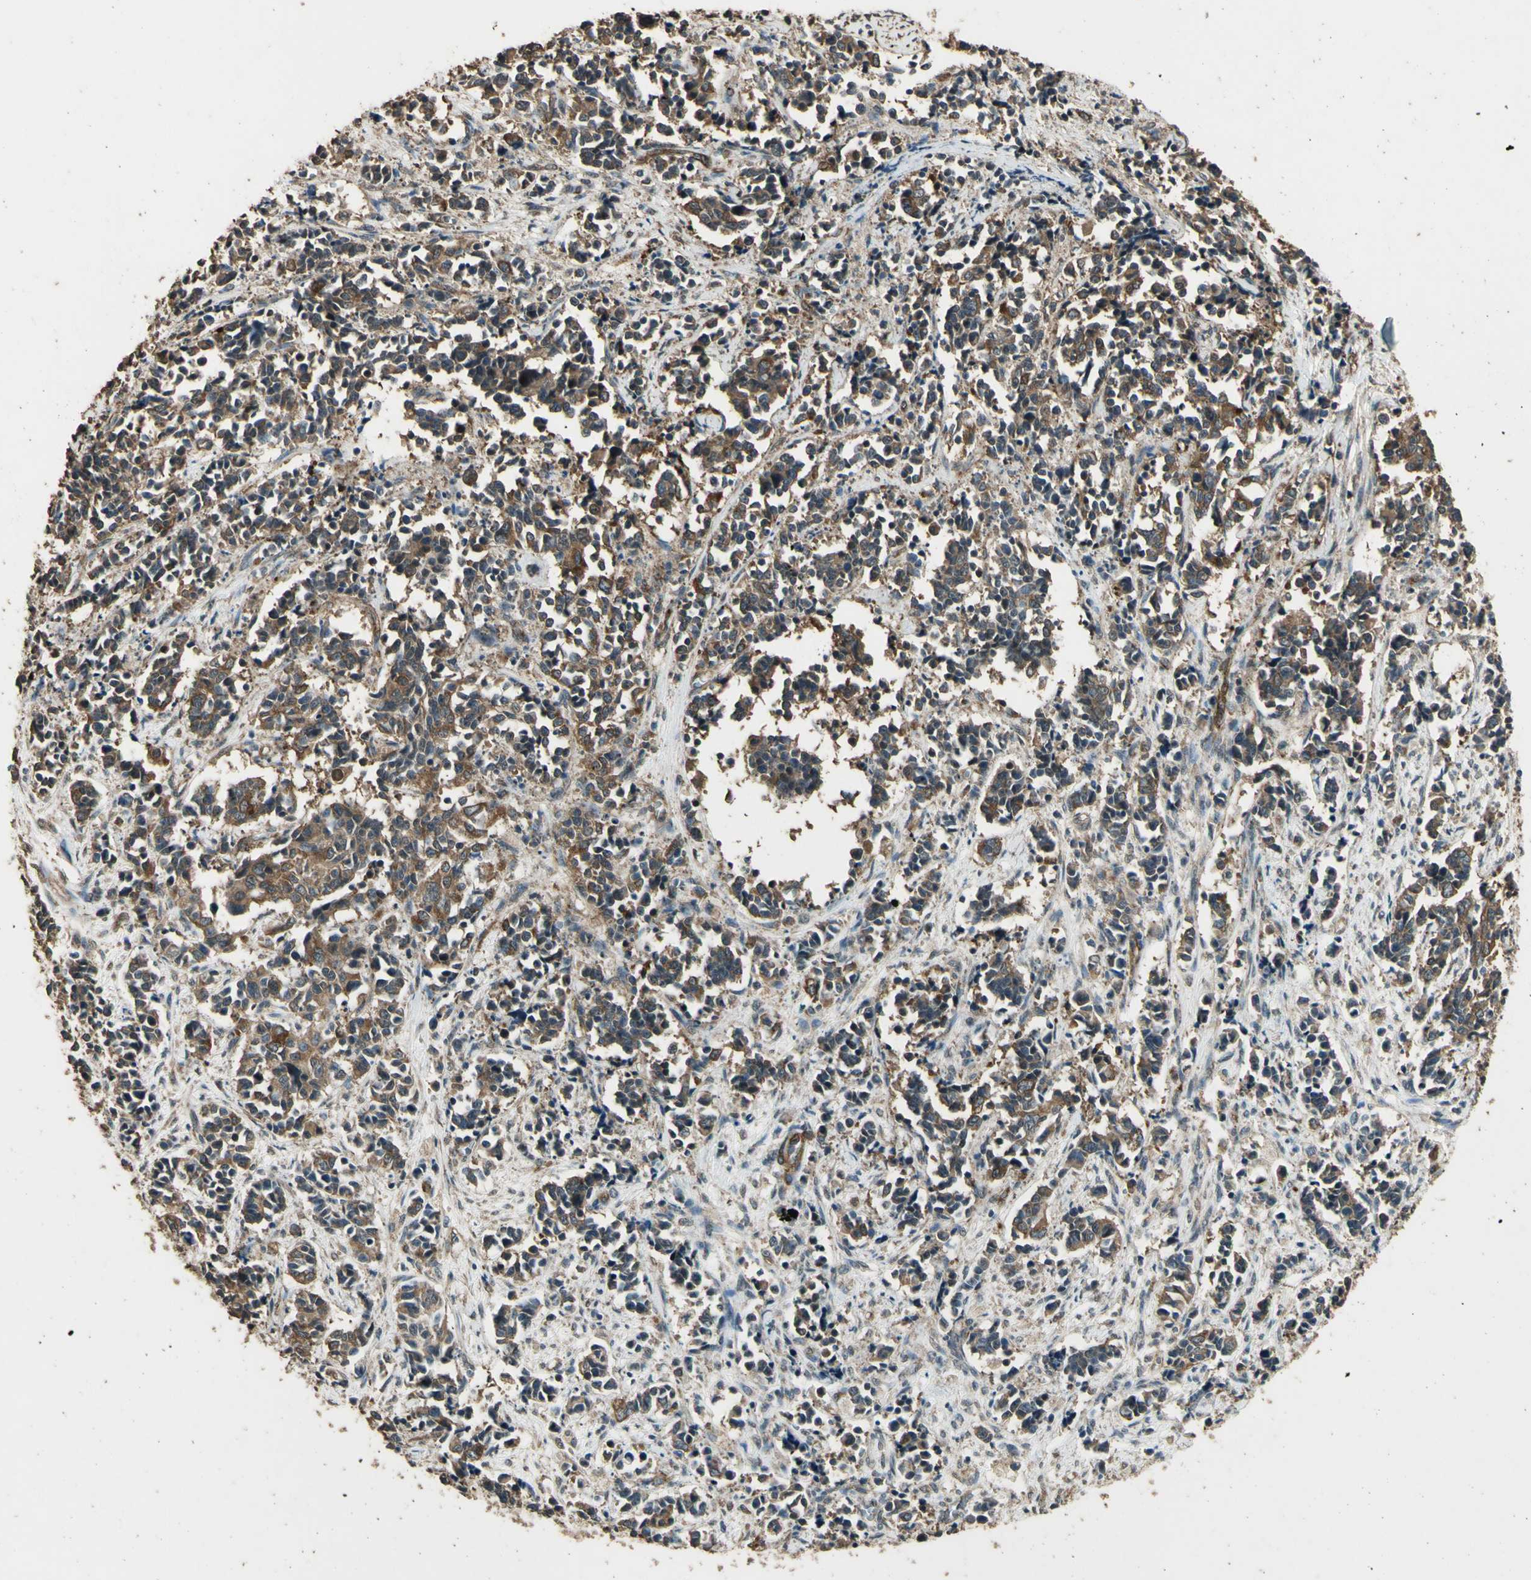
{"staining": {"intensity": "moderate", "quantity": ">75%", "location": "cytoplasmic/membranous"}, "tissue": "cervical cancer", "cell_type": "Tumor cells", "image_type": "cancer", "snomed": [{"axis": "morphology", "description": "Normal tissue, NOS"}, {"axis": "morphology", "description": "Squamous cell carcinoma, NOS"}, {"axis": "topography", "description": "Cervix"}], "caption": "Immunohistochemical staining of human cervical squamous cell carcinoma reveals medium levels of moderate cytoplasmic/membranous staining in about >75% of tumor cells. The protein is shown in brown color, while the nuclei are stained blue.", "gene": "TSPO", "patient": {"sex": "female", "age": 35}}